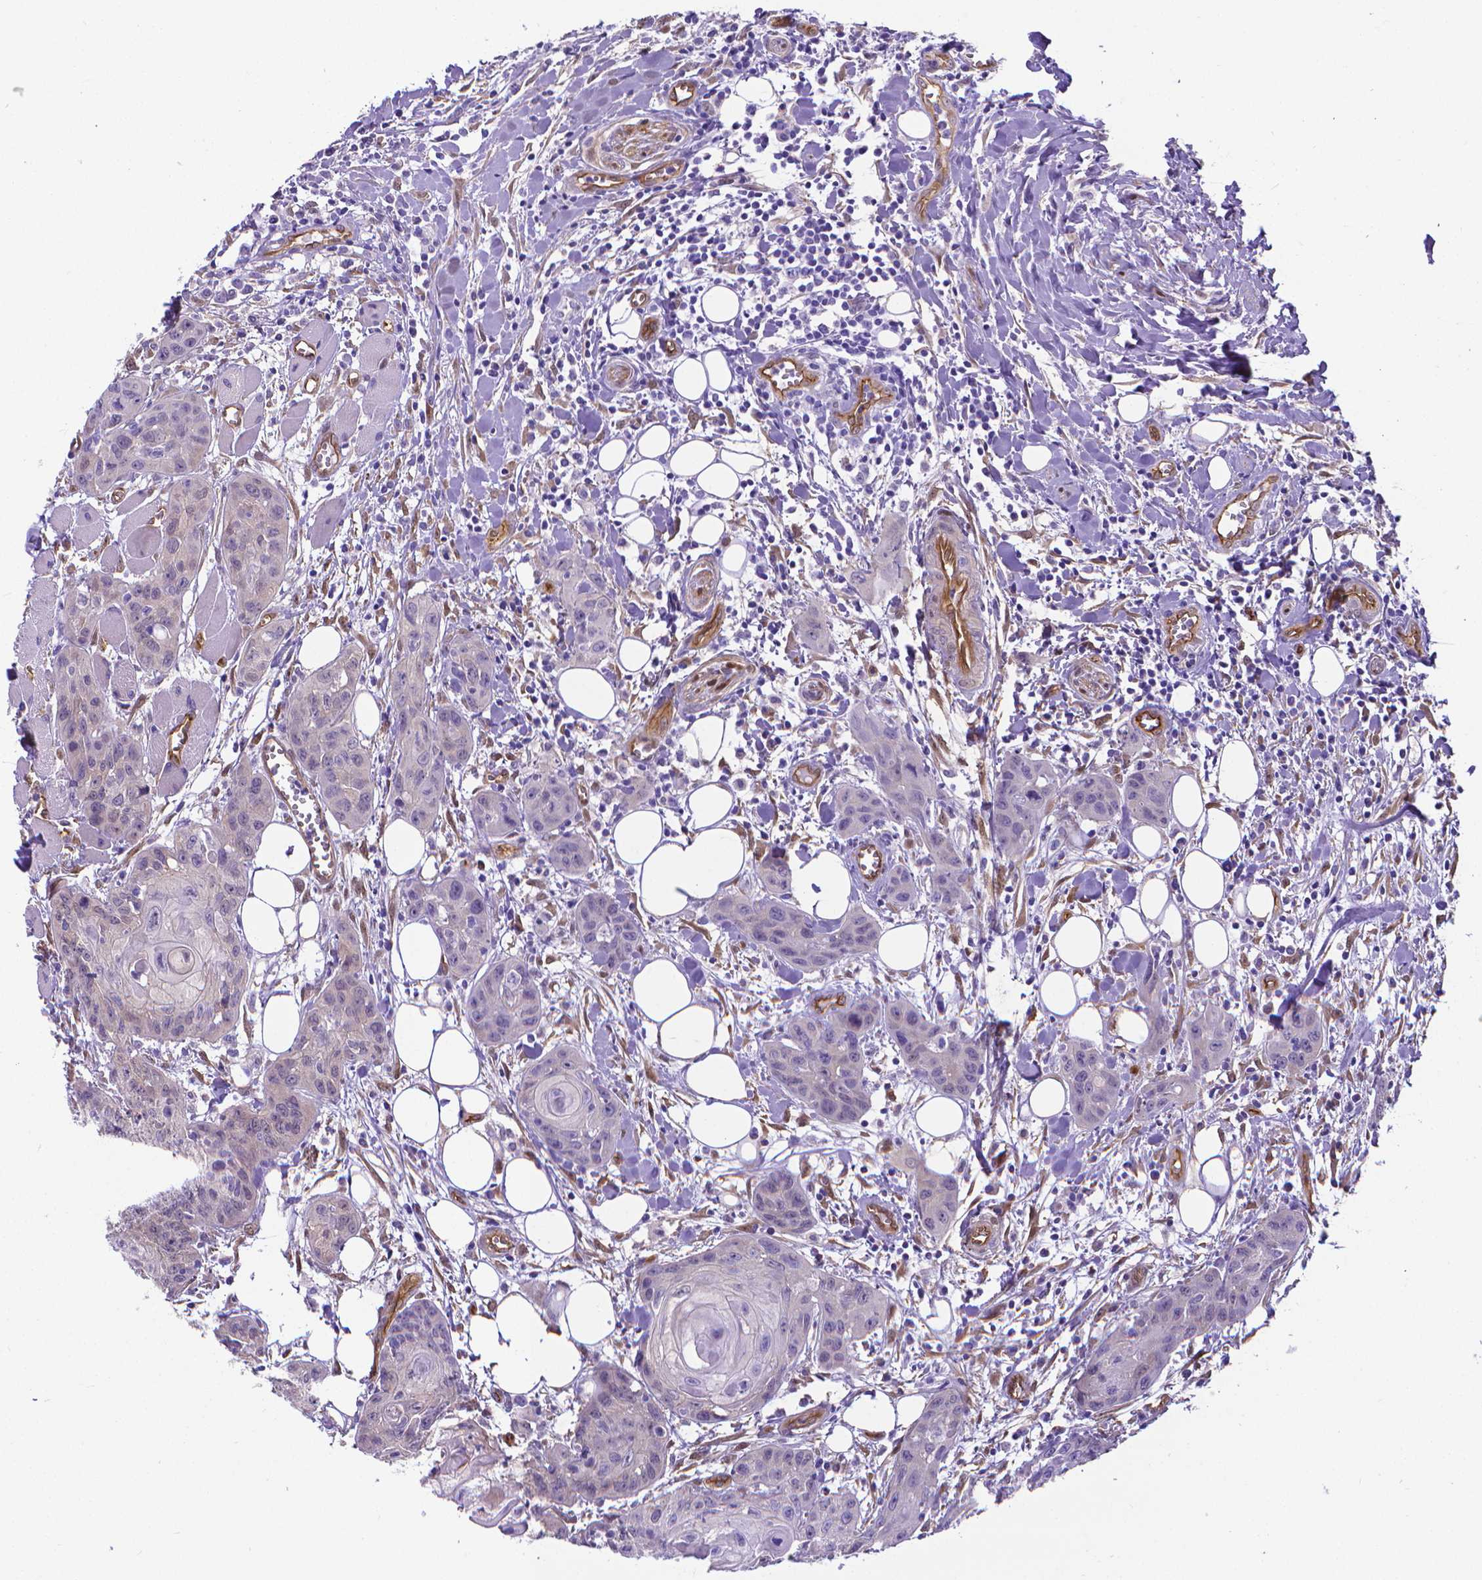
{"staining": {"intensity": "negative", "quantity": "none", "location": "none"}, "tissue": "head and neck cancer", "cell_type": "Tumor cells", "image_type": "cancer", "snomed": [{"axis": "morphology", "description": "Squamous cell carcinoma, NOS"}, {"axis": "topography", "description": "Oral tissue"}, {"axis": "topography", "description": "Head-Neck"}], "caption": "This is a image of immunohistochemistry staining of head and neck cancer (squamous cell carcinoma), which shows no expression in tumor cells. (Stains: DAB IHC with hematoxylin counter stain, Microscopy: brightfield microscopy at high magnification).", "gene": "CLIC4", "patient": {"sex": "male", "age": 58}}